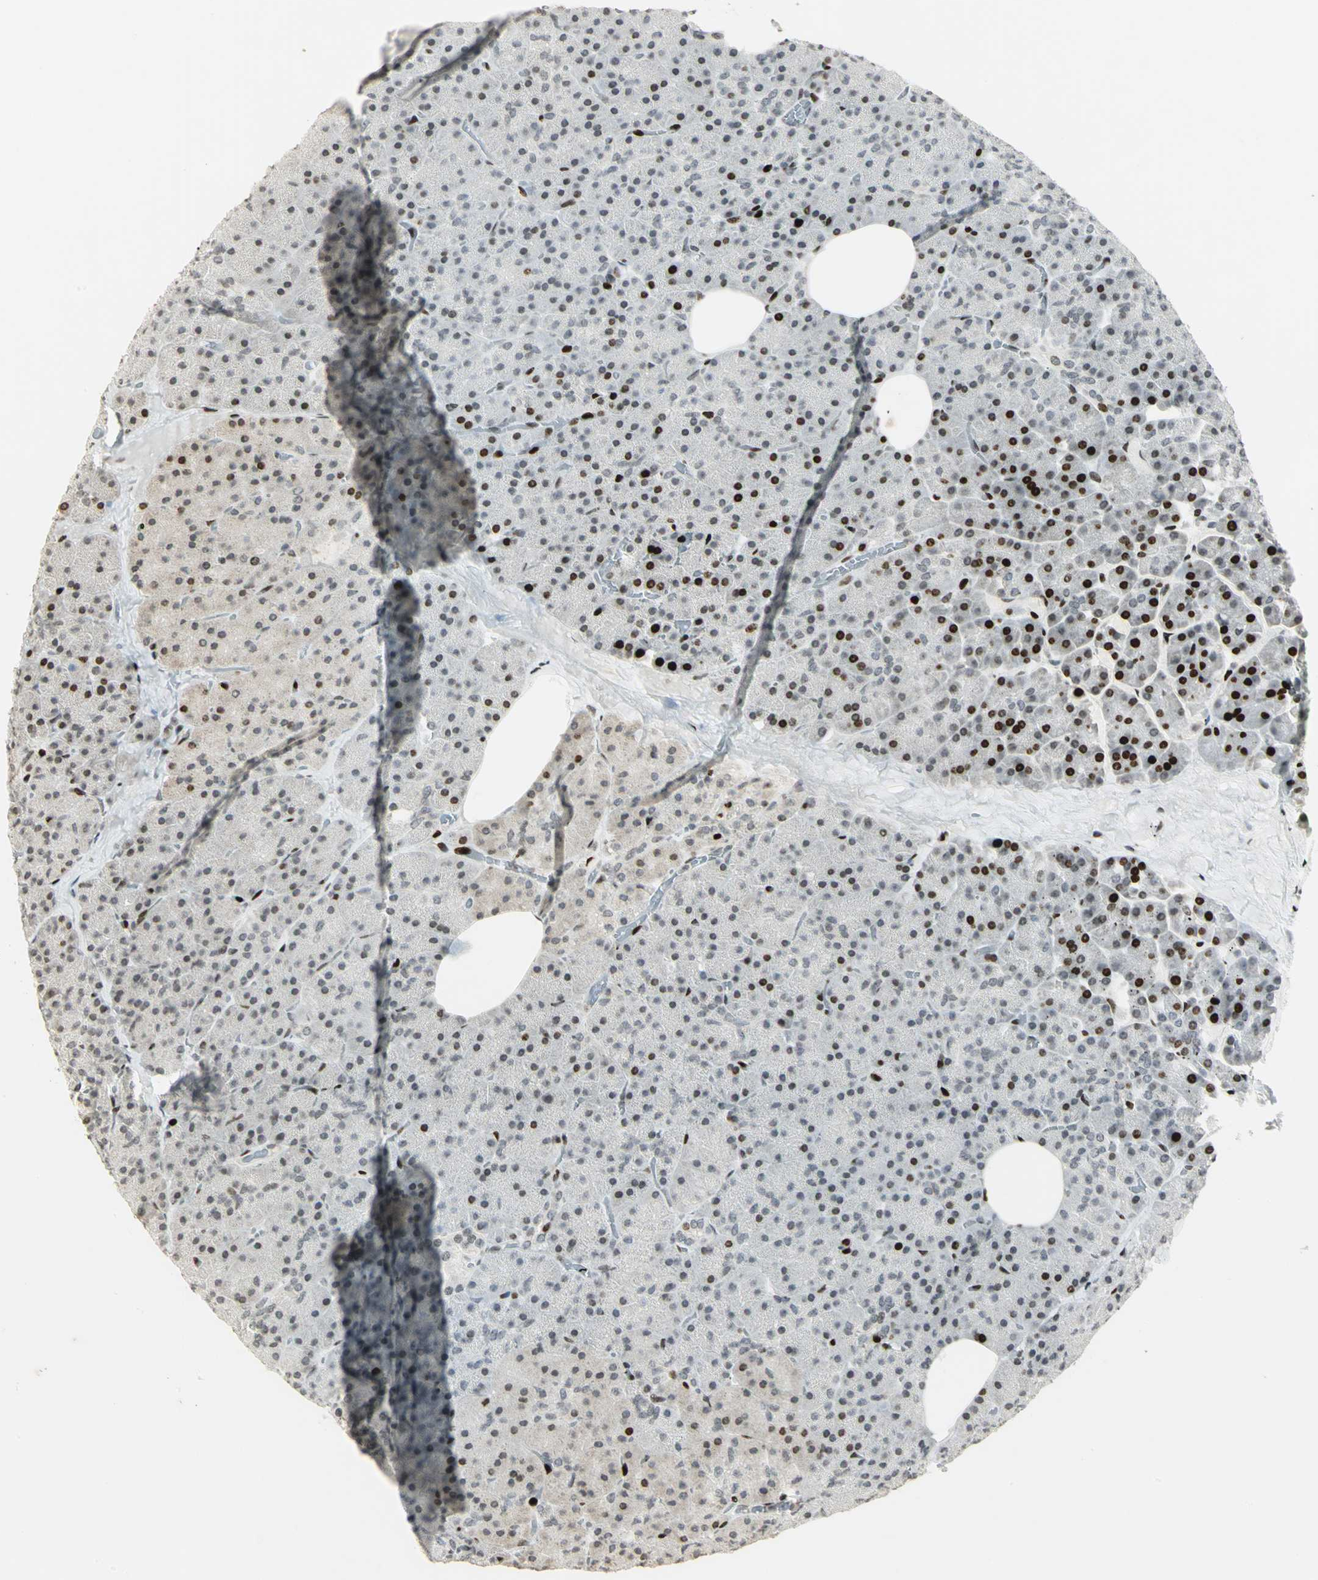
{"staining": {"intensity": "moderate", "quantity": "25%-75%", "location": "nuclear"}, "tissue": "pancreas", "cell_type": "Exocrine glandular cells", "image_type": "normal", "snomed": [{"axis": "morphology", "description": "Normal tissue, NOS"}, {"axis": "topography", "description": "Pancreas"}], "caption": "Protein expression by IHC shows moderate nuclear expression in about 25%-75% of exocrine glandular cells in normal pancreas. The staining was performed using DAB (3,3'-diaminobenzidine), with brown indicating positive protein expression. Nuclei are stained blue with hematoxylin.", "gene": "KDM1A", "patient": {"sex": "female", "age": 35}}